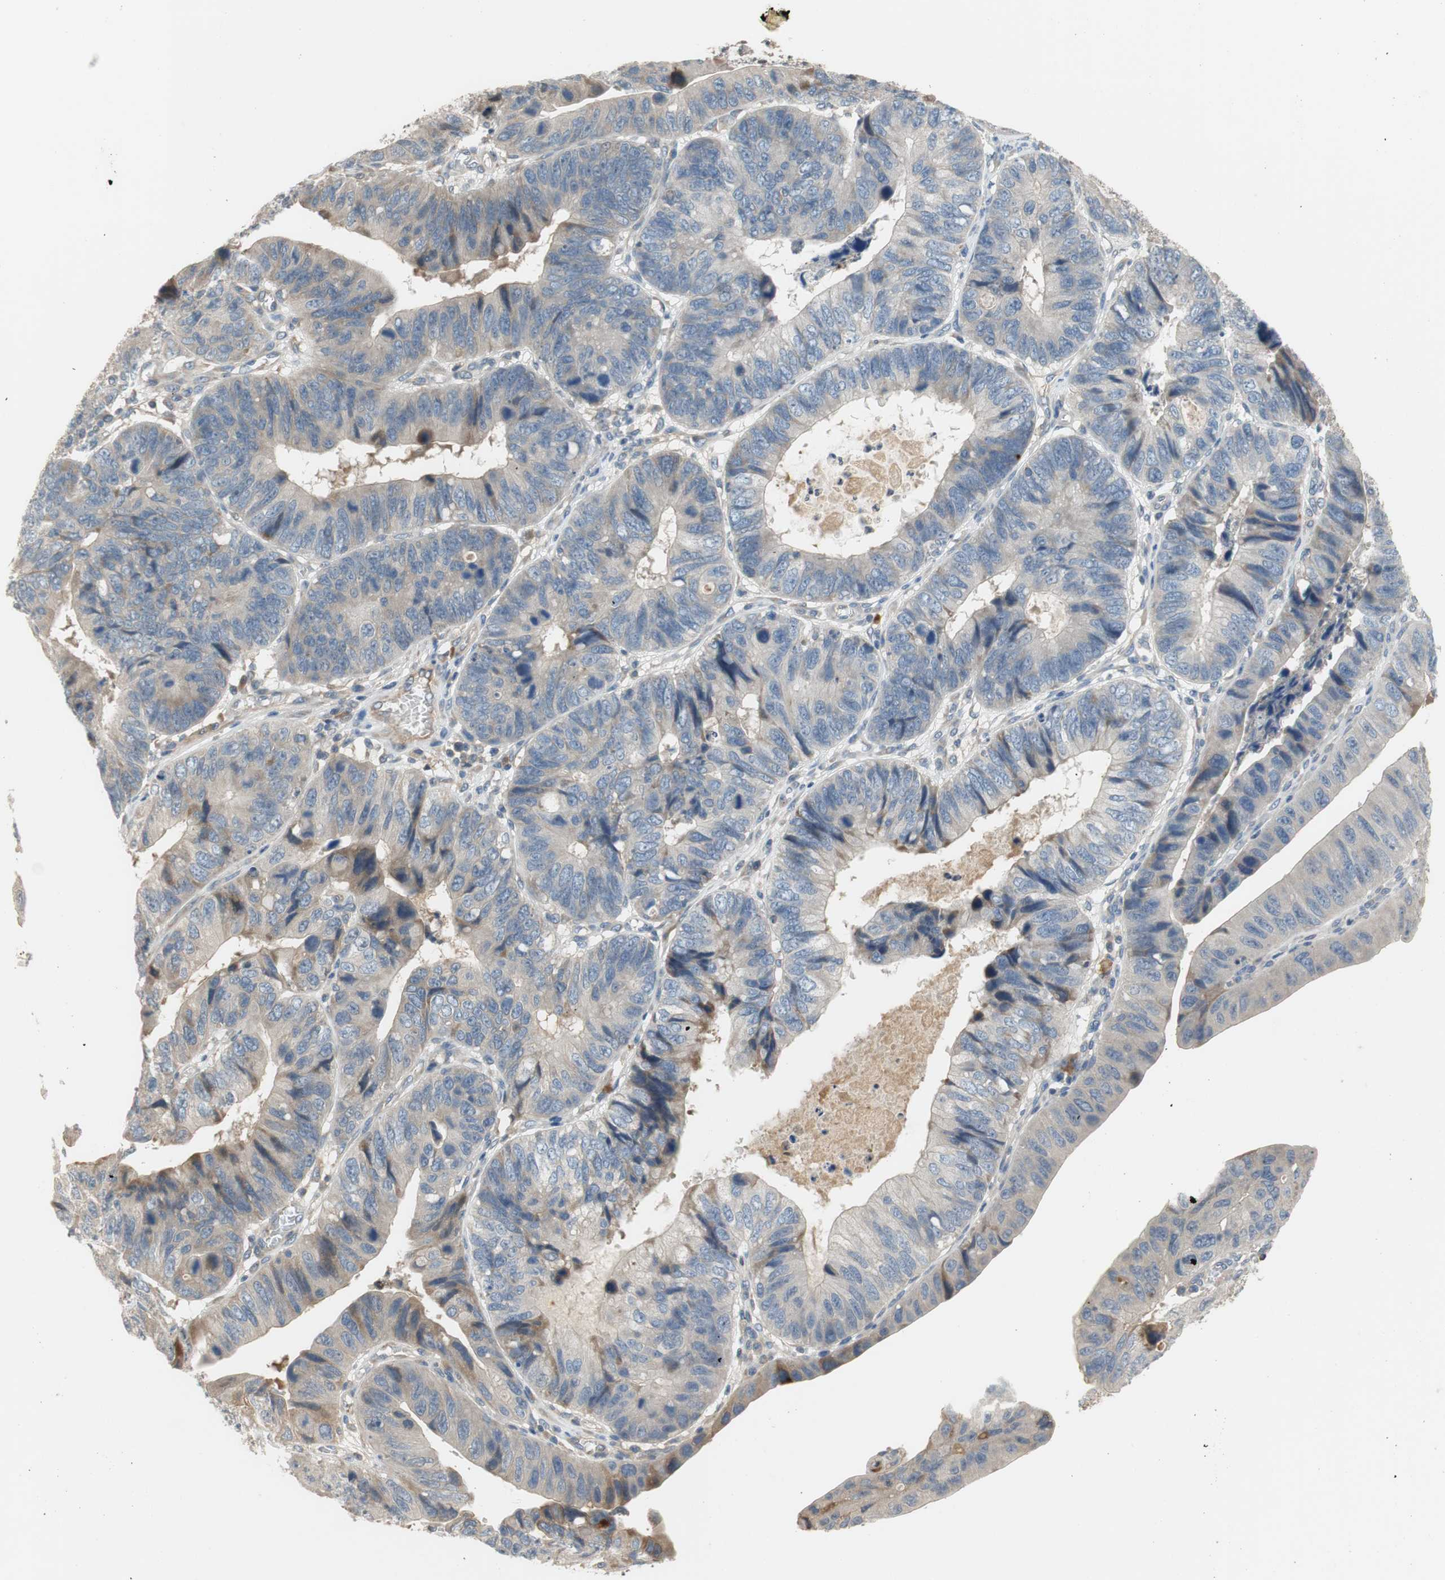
{"staining": {"intensity": "weak", "quantity": ">75%", "location": "cytoplasmic/membranous"}, "tissue": "stomach cancer", "cell_type": "Tumor cells", "image_type": "cancer", "snomed": [{"axis": "morphology", "description": "Adenocarcinoma, NOS"}, {"axis": "topography", "description": "Stomach"}], "caption": "Immunohistochemistry histopathology image of stomach adenocarcinoma stained for a protein (brown), which exhibits low levels of weak cytoplasmic/membranous expression in approximately >75% of tumor cells.", "gene": "C4A", "patient": {"sex": "male", "age": 59}}